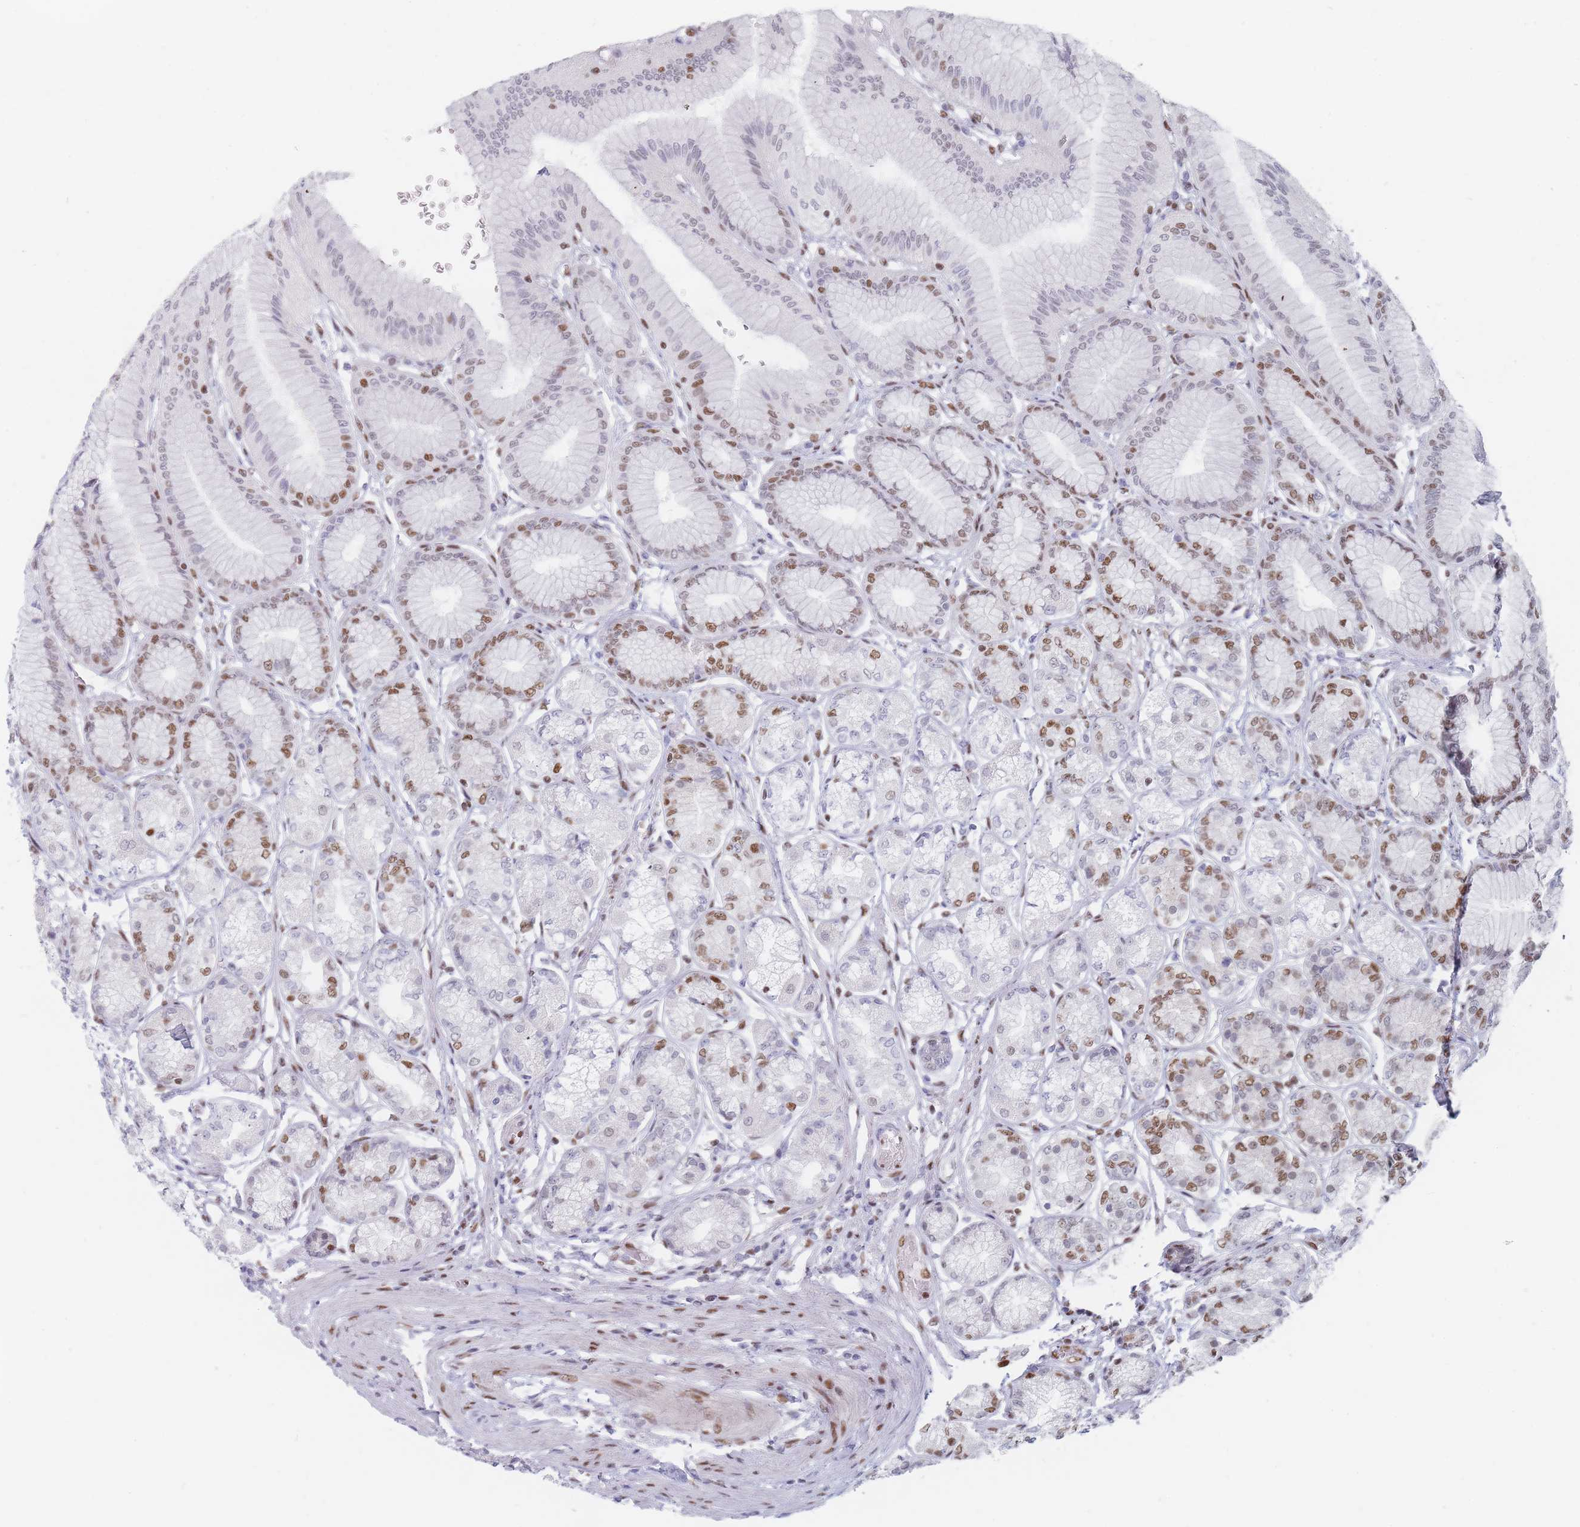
{"staining": {"intensity": "strong", "quantity": "25%-75%", "location": "nuclear"}, "tissue": "stomach", "cell_type": "Glandular cells", "image_type": "normal", "snomed": [{"axis": "morphology", "description": "Normal tissue, NOS"}, {"axis": "morphology", "description": "Adenocarcinoma, NOS"}, {"axis": "morphology", "description": "Adenocarcinoma, High grade"}, {"axis": "topography", "description": "Stomach, upper"}, {"axis": "topography", "description": "Stomach"}], "caption": "Stomach stained with immunohistochemistry (IHC) shows strong nuclear staining in approximately 25%-75% of glandular cells.", "gene": "SAFB2", "patient": {"sex": "female", "age": 65}}